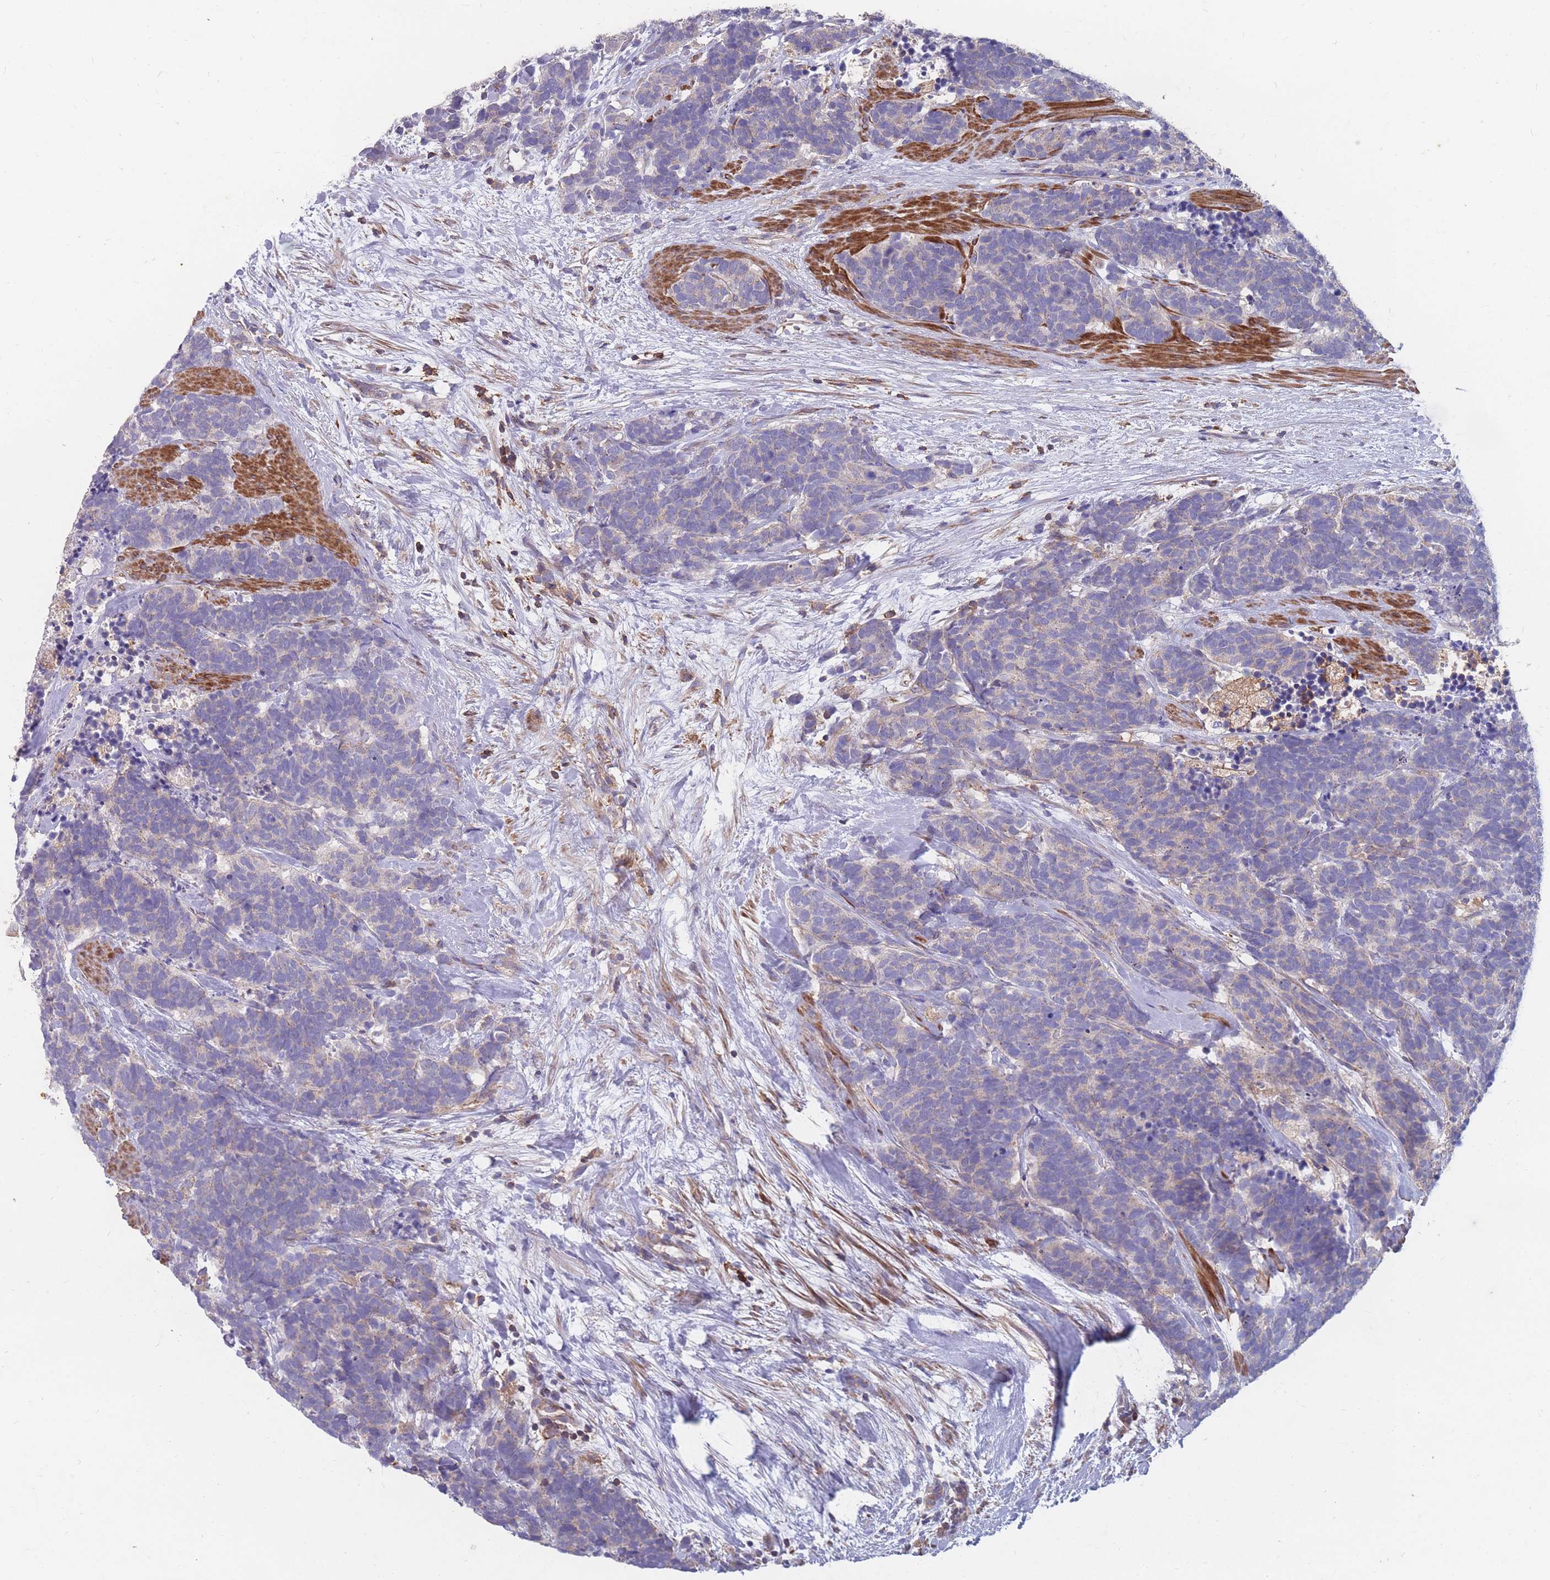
{"staining": {"intensity": "negative", "quantity": "none", "location": "none"}, "tissue": "carcinoid", "cell_type": "Tumor cells", "image_type": "cancer", "snomed": [{"axis": "morphology", "description": "Carcinoma, NOS"}, {"axis": "morphology", "description": "Carcinoid, malignant, NOS"}, {"axis": "topography", "description": "Prostate"}], "caption": "Immunohistochemistry micrograph of neoplastic tissue: carcinoid (malignant) stained with DAB reveals no significant protein expression in tumor cells. The staining was performed using DAB (3,3'-diaminobenzidine) to visualize the protein expression in brown, while the nuclei were stained in blue with hematoxylin (Magnification: 20x).", "gene": "CD33", "patient": {"sex": "male", "age": 57}}